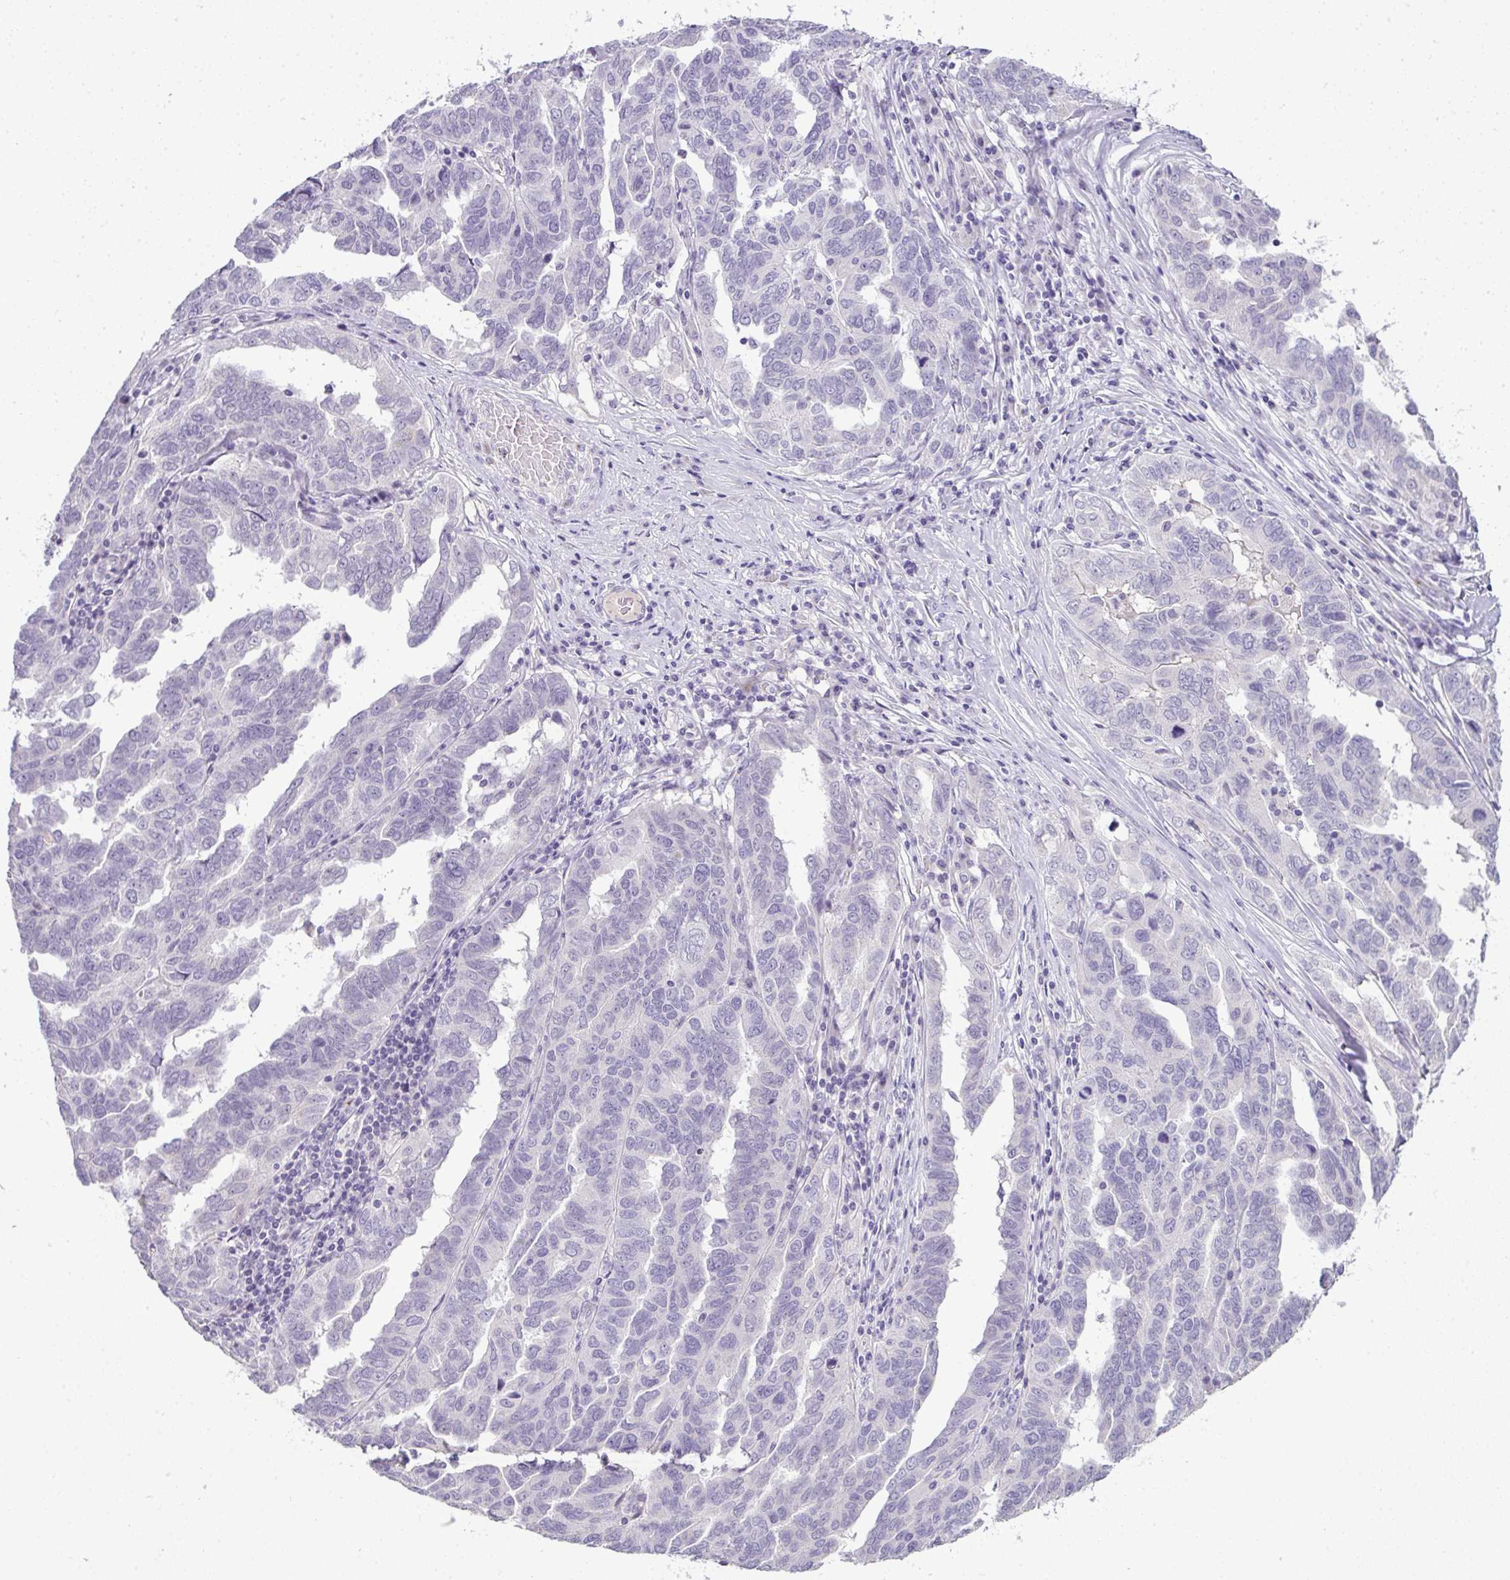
{"staining": {"intensity": "negative", "quantity": "none", "location": "none"}, "tissue": "ovarian cancer", "cell_type": "Tumor cells", "image_type": "cancer", "snomed": [{"axis": "morphology", "description": "Cystadenocarcinoma, serous, NOS"}, {"axis": "topography", "description": "Ovary"}], "caption": "Immunohistochemical staining of human ovarian serous cystadenocarcinoma reveals no significant positivity in tumor cells.", "gene": "CMPK1", "patient": {"sex": "female", "age": 64}}